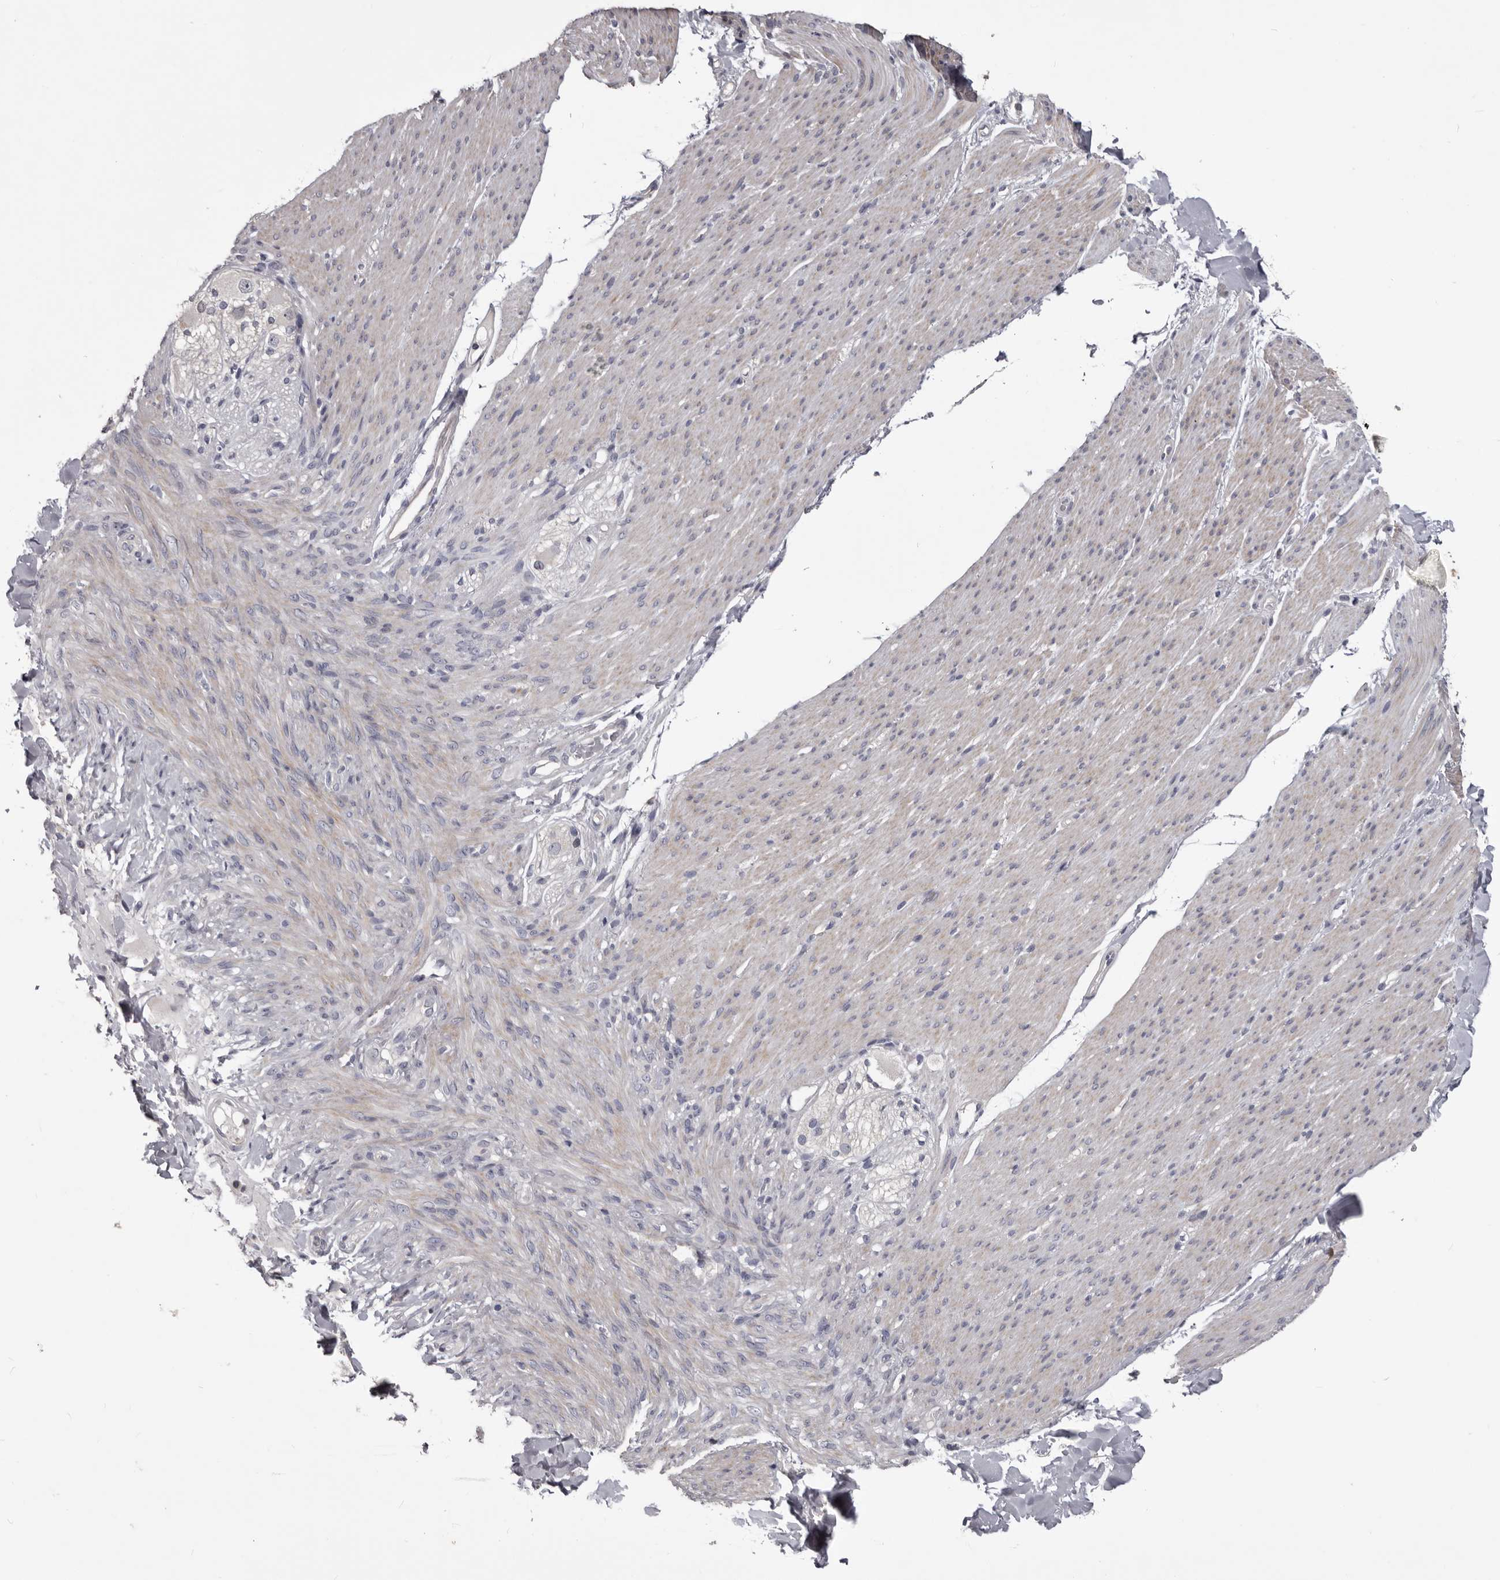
{"staining": {"intensity": "weak", "quantity": "<25%", "location": "cytoplasmic/membranous"}, "tissue": "smooth muscle", "cell_type": "Smooth muscle cells", "image_type": "normal", "snomed": [{"axis": "morphology", "description": "Normal tissue, NOS"}, {"axis": "topography", "description": "Colon"}, {"axis": "topography", "description": "Peripheral nerve tissue"}], "caption": "Immunohistochemical staining of normal human smooth muscle demonstrates no significant expression in smooth muscle cells.", "gene": "LPAR6", "patient": {"sex": "female", "age": 61}}